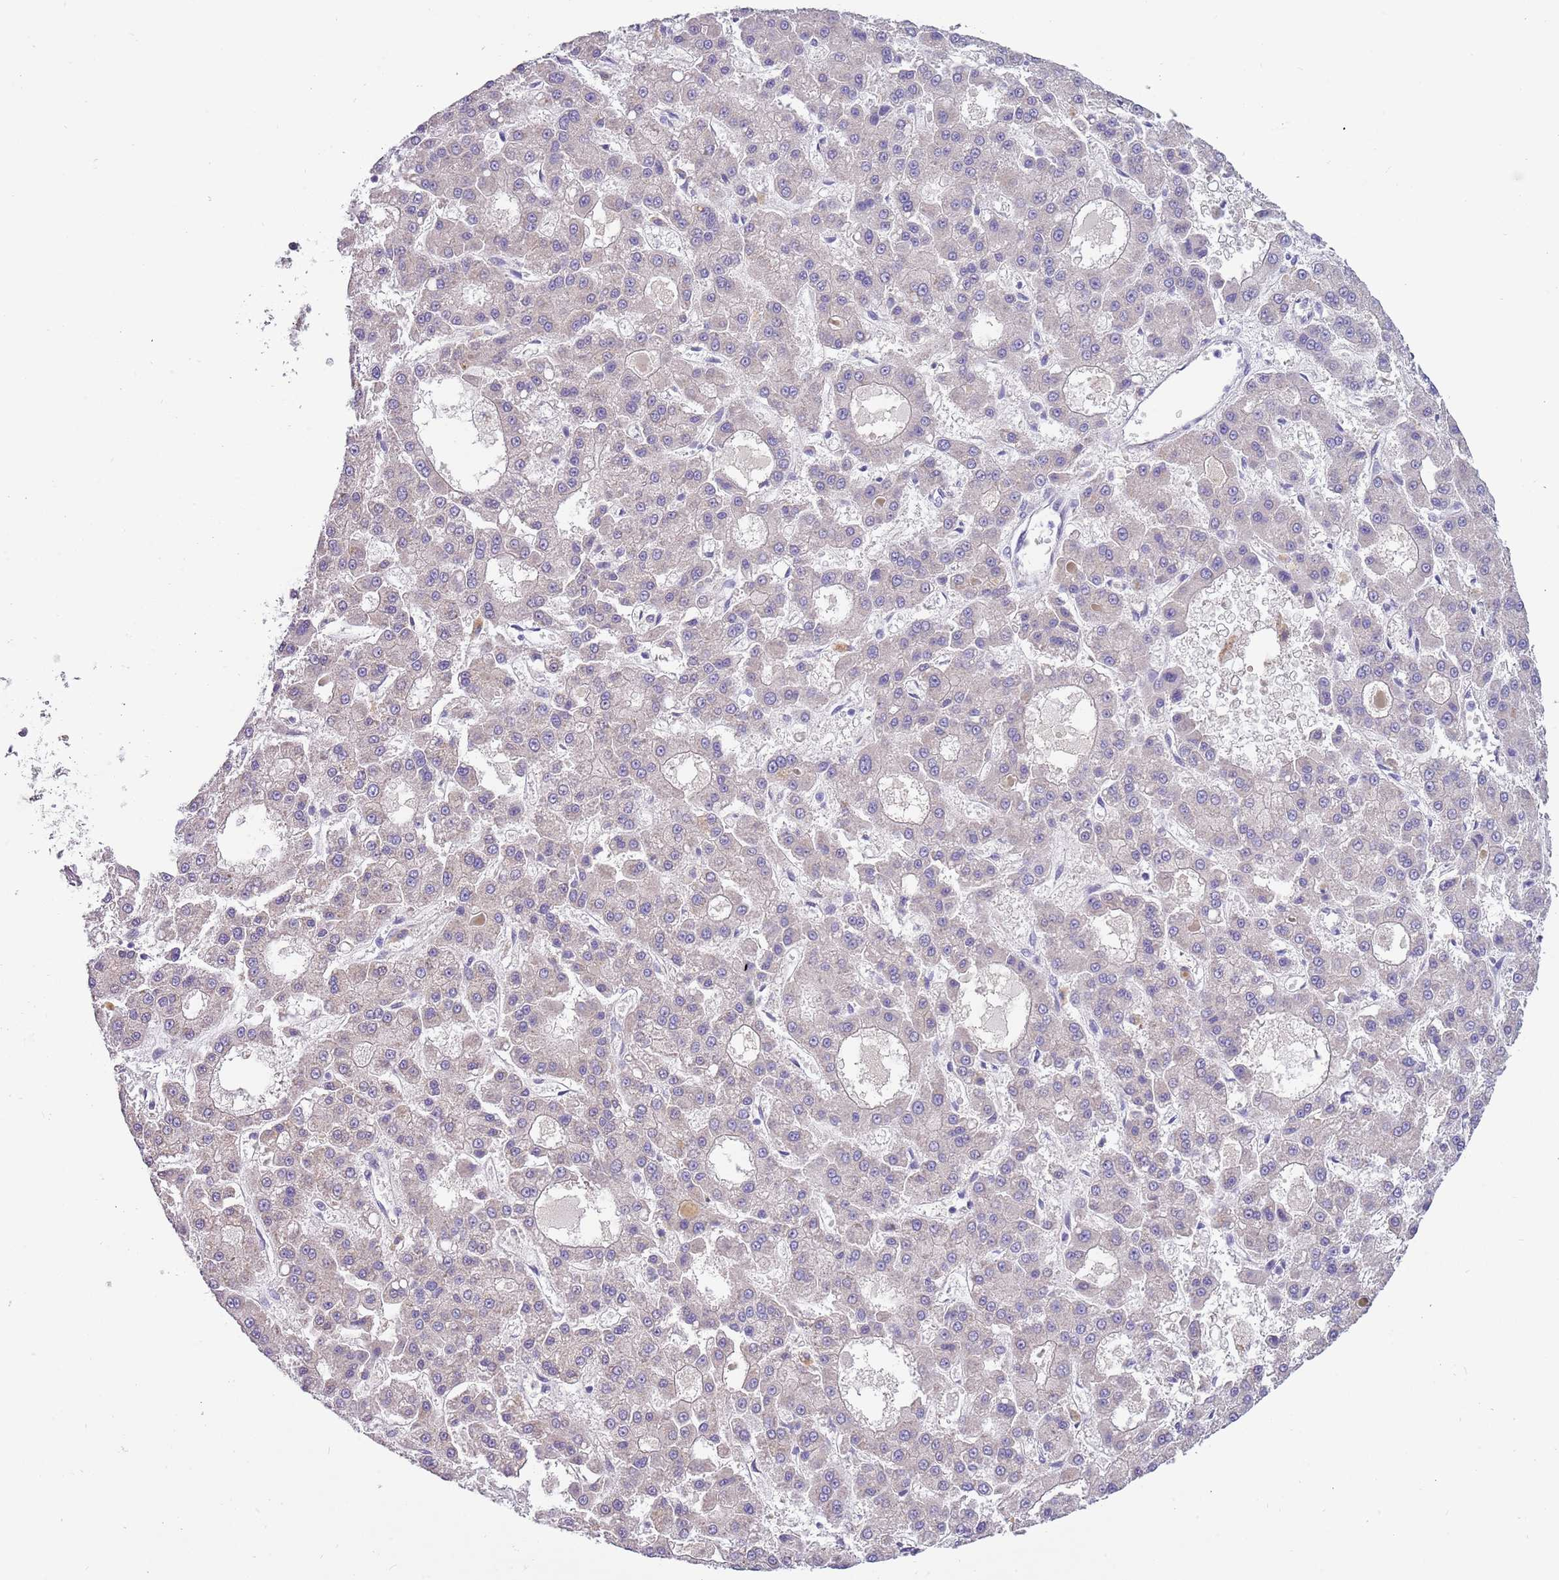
{"staining": {"intensity": "negative", "quantity": "none", "location": "none"}, "tissue": "liver cancer", "cell_type": "Tumor cells", "image_type": "cancer", "snomed": [{"axis": "morphology", "description": "Carcinoma, Hepatocellular, NOS"}, {"axis": "topography", "description": "Liver"}], "caption": "An immunohistochemistry (IHC) photomicrograph of hepatocellular carcinoma (liver) is shown. There is no staining in tumor cells of hepatocellular carcinoma (liver). Brightfield microscopy of immunohistochemistry stained with DAB (brown) and hematoxylin (blue), captured at high magnification.", "gene": "CABYR", "patient": {"sex": "male", "age": 70}}